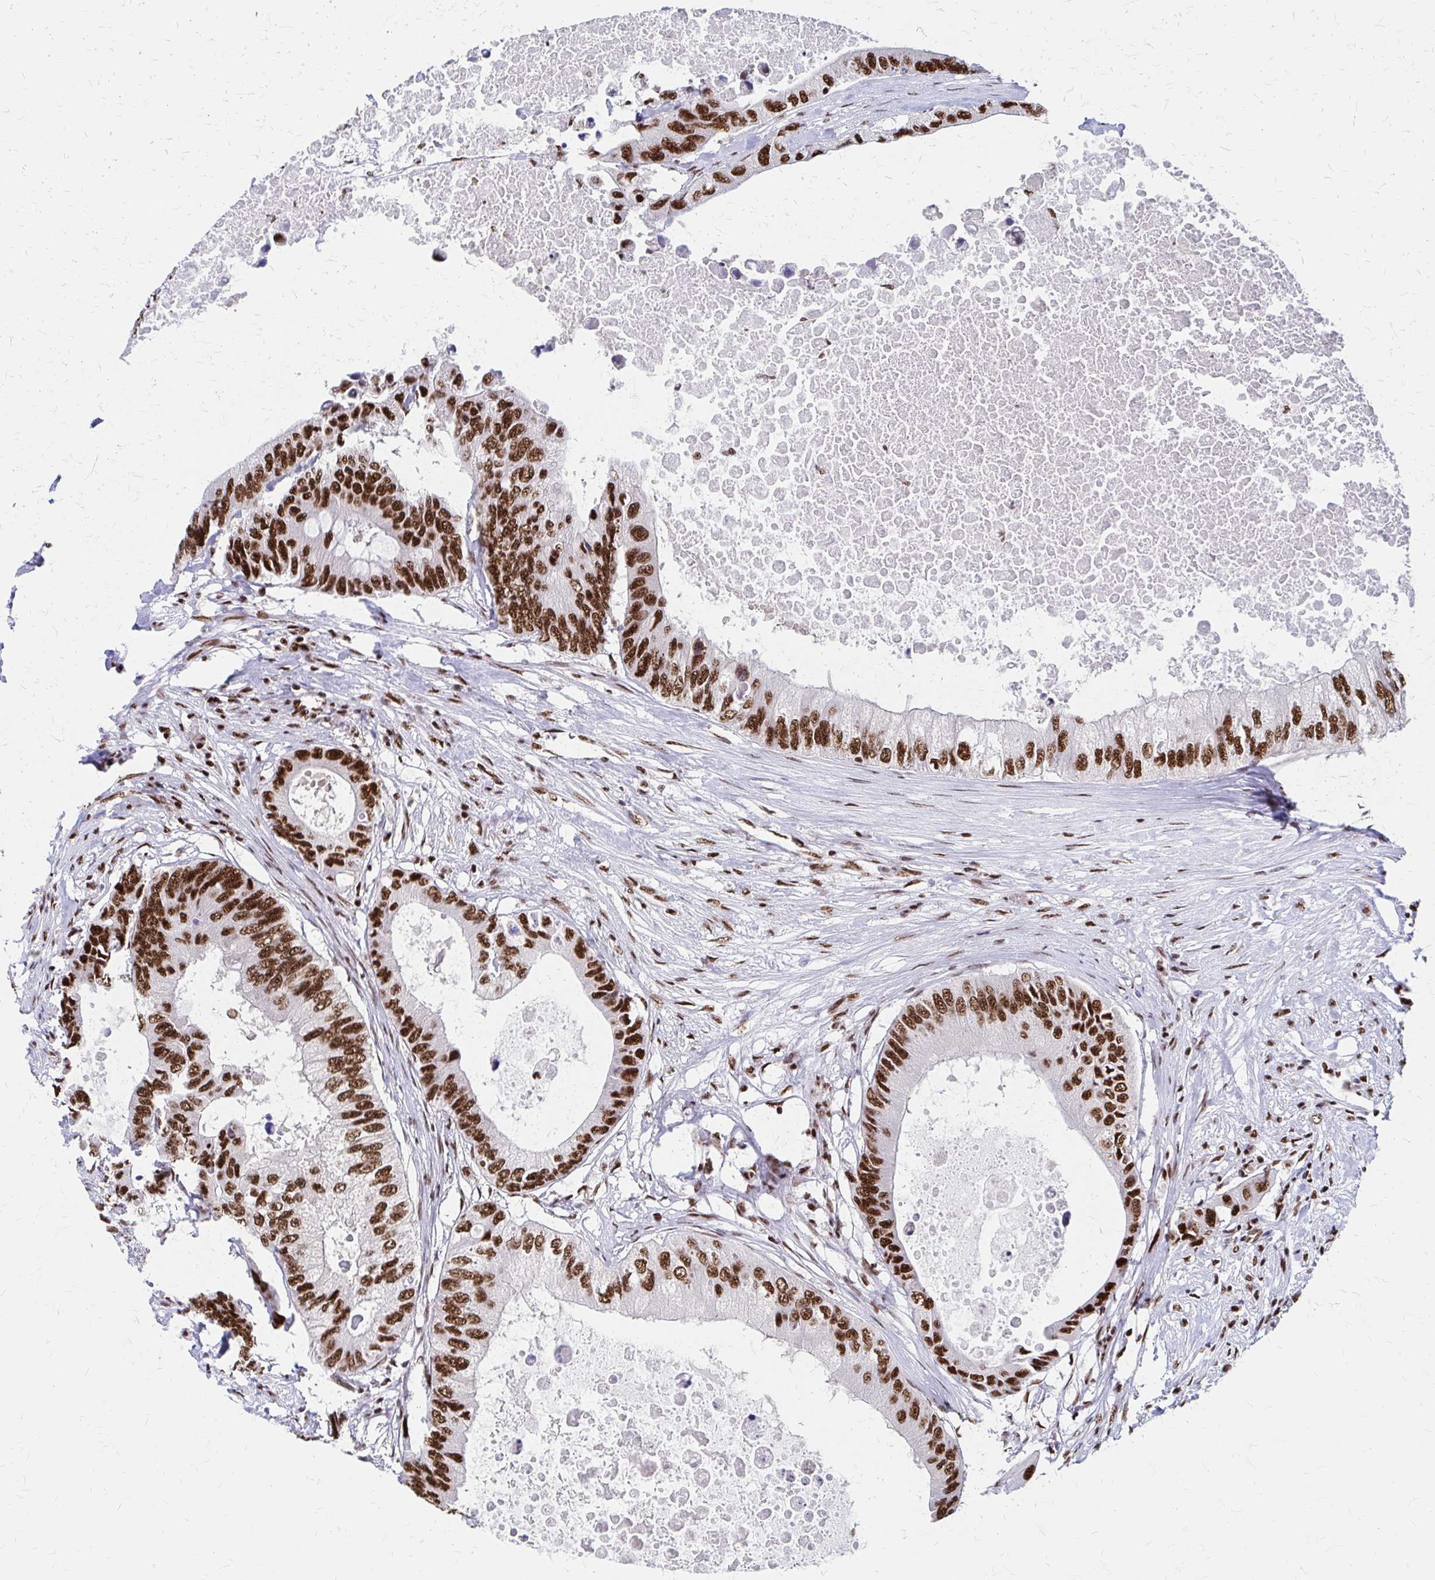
{"staining": {"intensity": "strong", "quantity": ">75%", "location": "nuclear"}, "tissue": "colorectal cancer", "cell_type": "Tumor cells", "image_type": "cancer", "snomed": [{"axis": "morphology", "description": "Adenocarcinoma, NOS"}, {"axis": "topography", "description": "Colon"}], "caption": "Immunohistochemistry (IHC) image of neoplastic tissue: human colorectal adenocarcinoma stained using IHC displays high levels of strong protein expression localized specifically in the nuclear of tumor cells, appearing as a nuclear brown color.", "gene": "CNKSR3", "patient": {"sex": "male", "age": 71}}